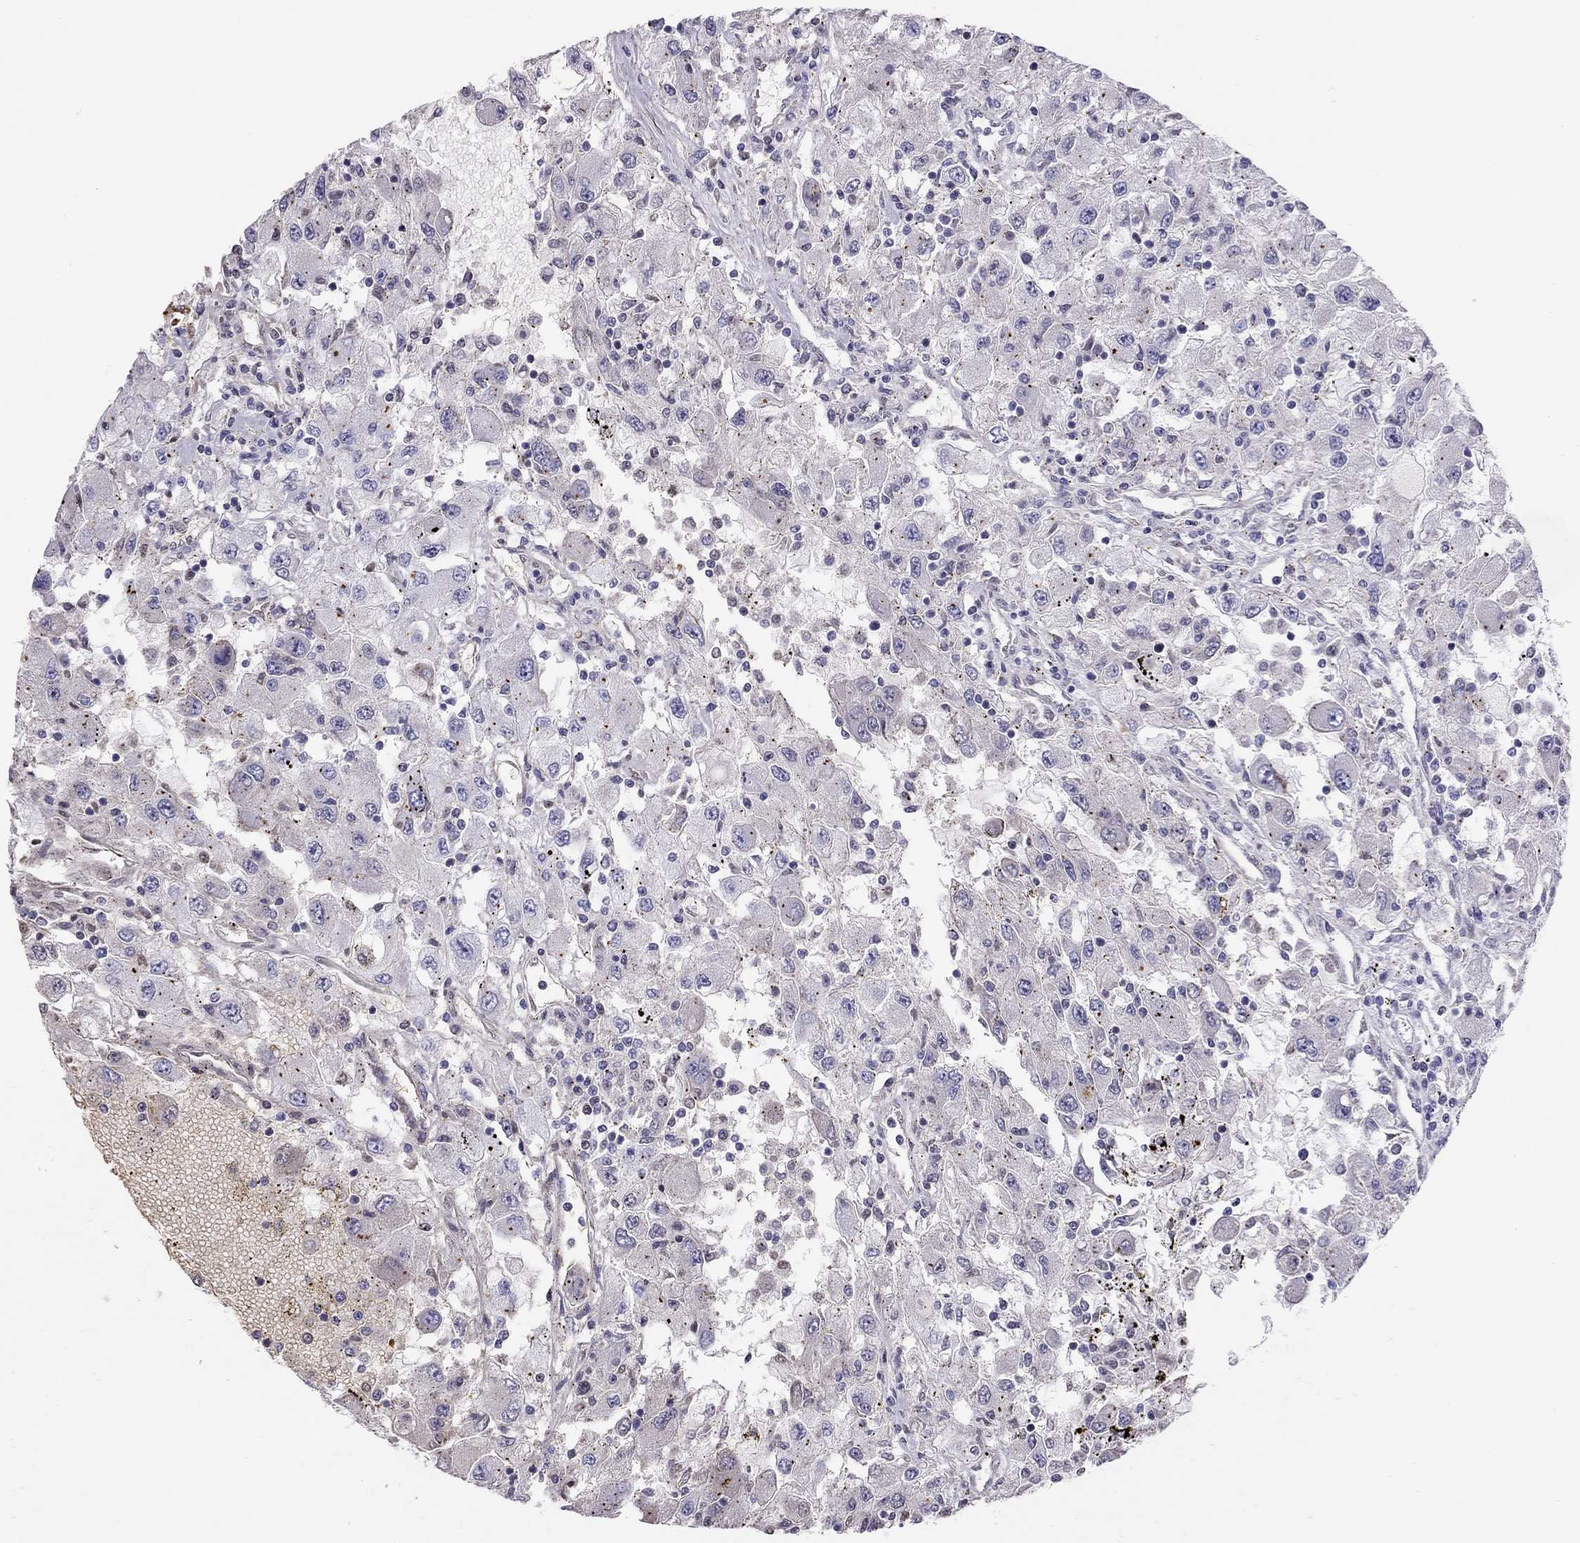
{"staining": {"intensity": "negative", "quantity": "none", "location": "none"}, "tissue": "renal cancer", "cell_type": "Tumor cells", "image_type": "cancer", "snomed": [{"axis": "morphology", "description": "Adenocarcinoma, NOS"}, {"axis": "topography", "description": "Kidney"}], "caption": "Histopathology image shows no significant protein expression in tumor cells of renal adenocarcinoma. (DAB IHC visualized using brightfield microscopy, high magnification).", "gene": "FRMD1", "patient": {"sex": "female", "age": 67}}